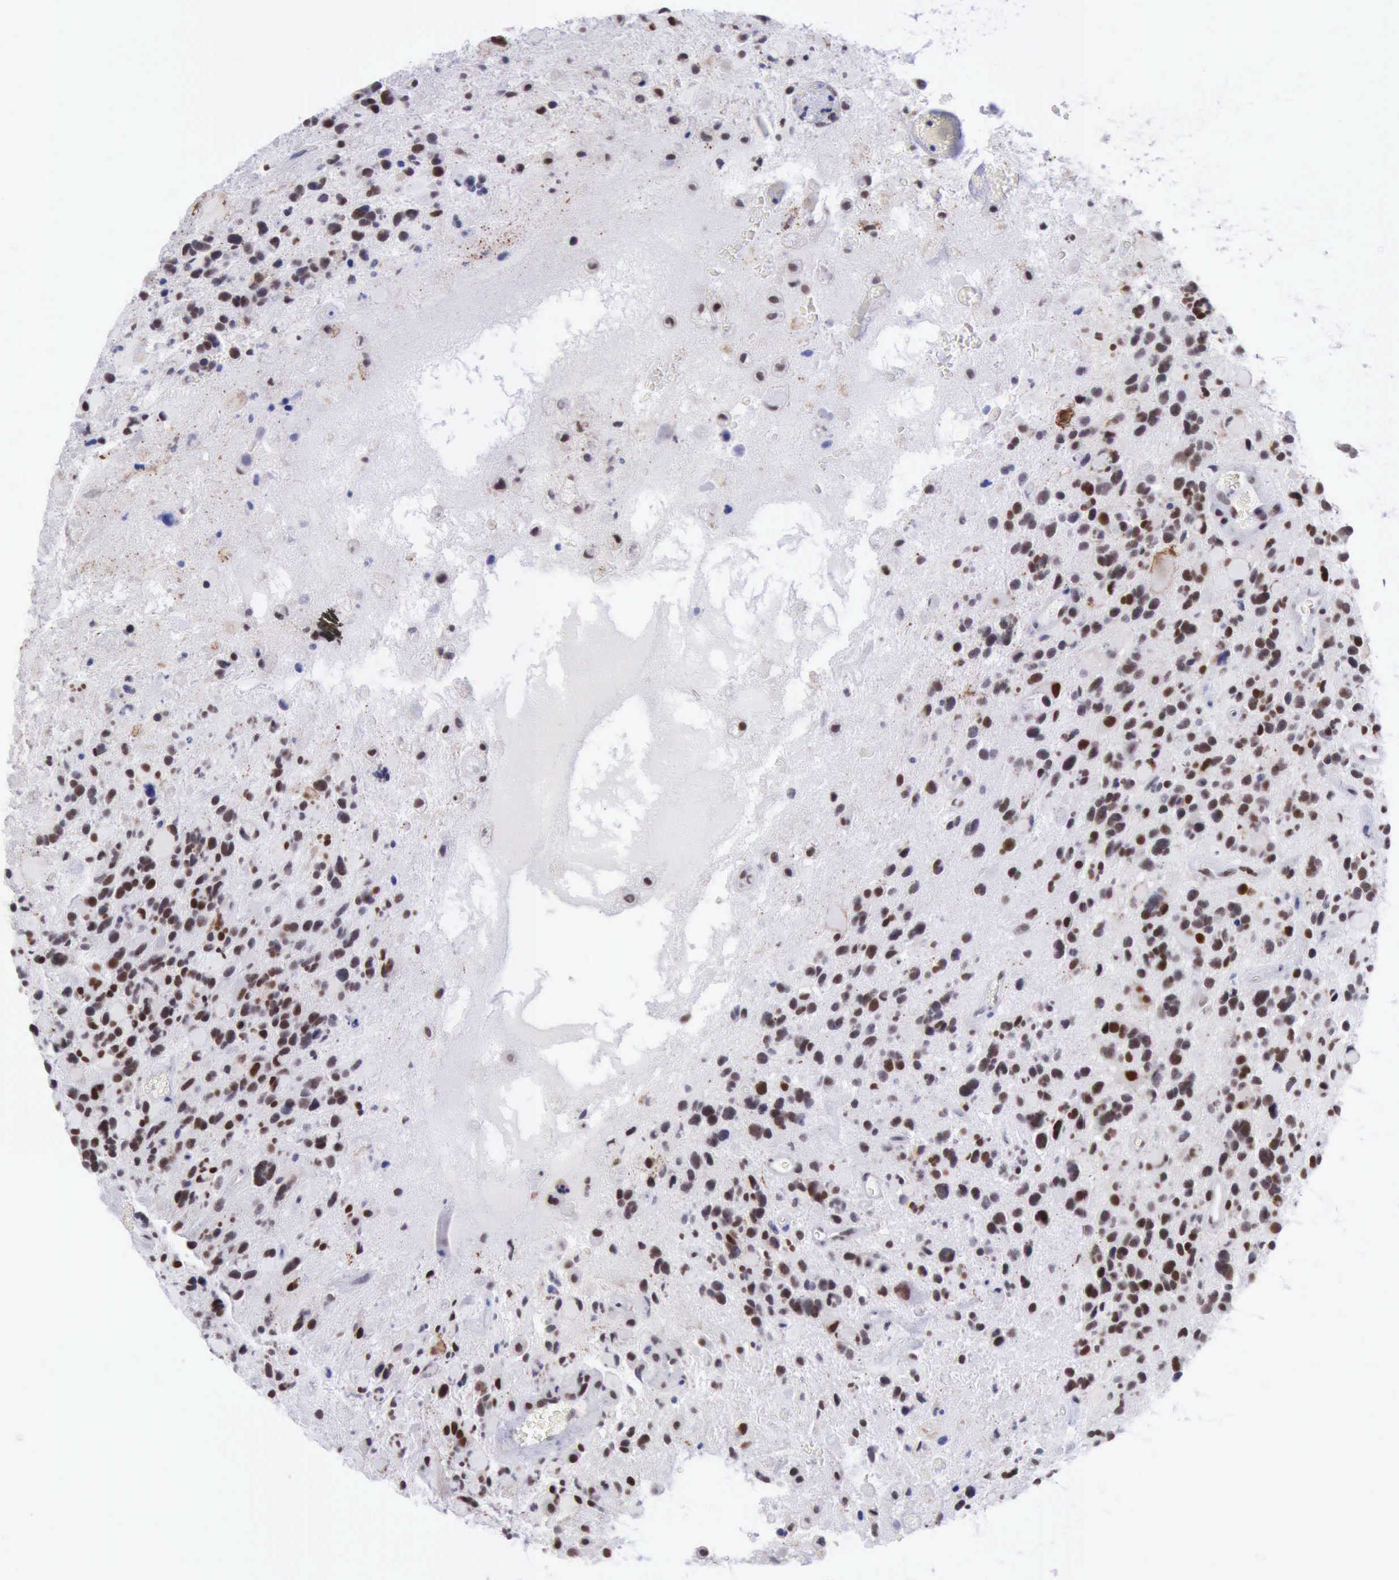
{"staining": {"intensity": "moderate", "quantity": "<25%", "location": "nuclear"}, "tissue": "glioma", "cell_type": "Tumor cells", "image_type": "cancer", "snomed": [{"axis": "morphology", "description": "Glioma, malignant, High grade"}, {"axis": "topography", "description": "Brain"}], "caption": "Immunohistochemical staining of human glioma demonstrates low levels of moderate nuclear protein staining in about <25% of tumor cells.", "gene": "ERCC4", "patient": {"sex": "female", "age": 37}}